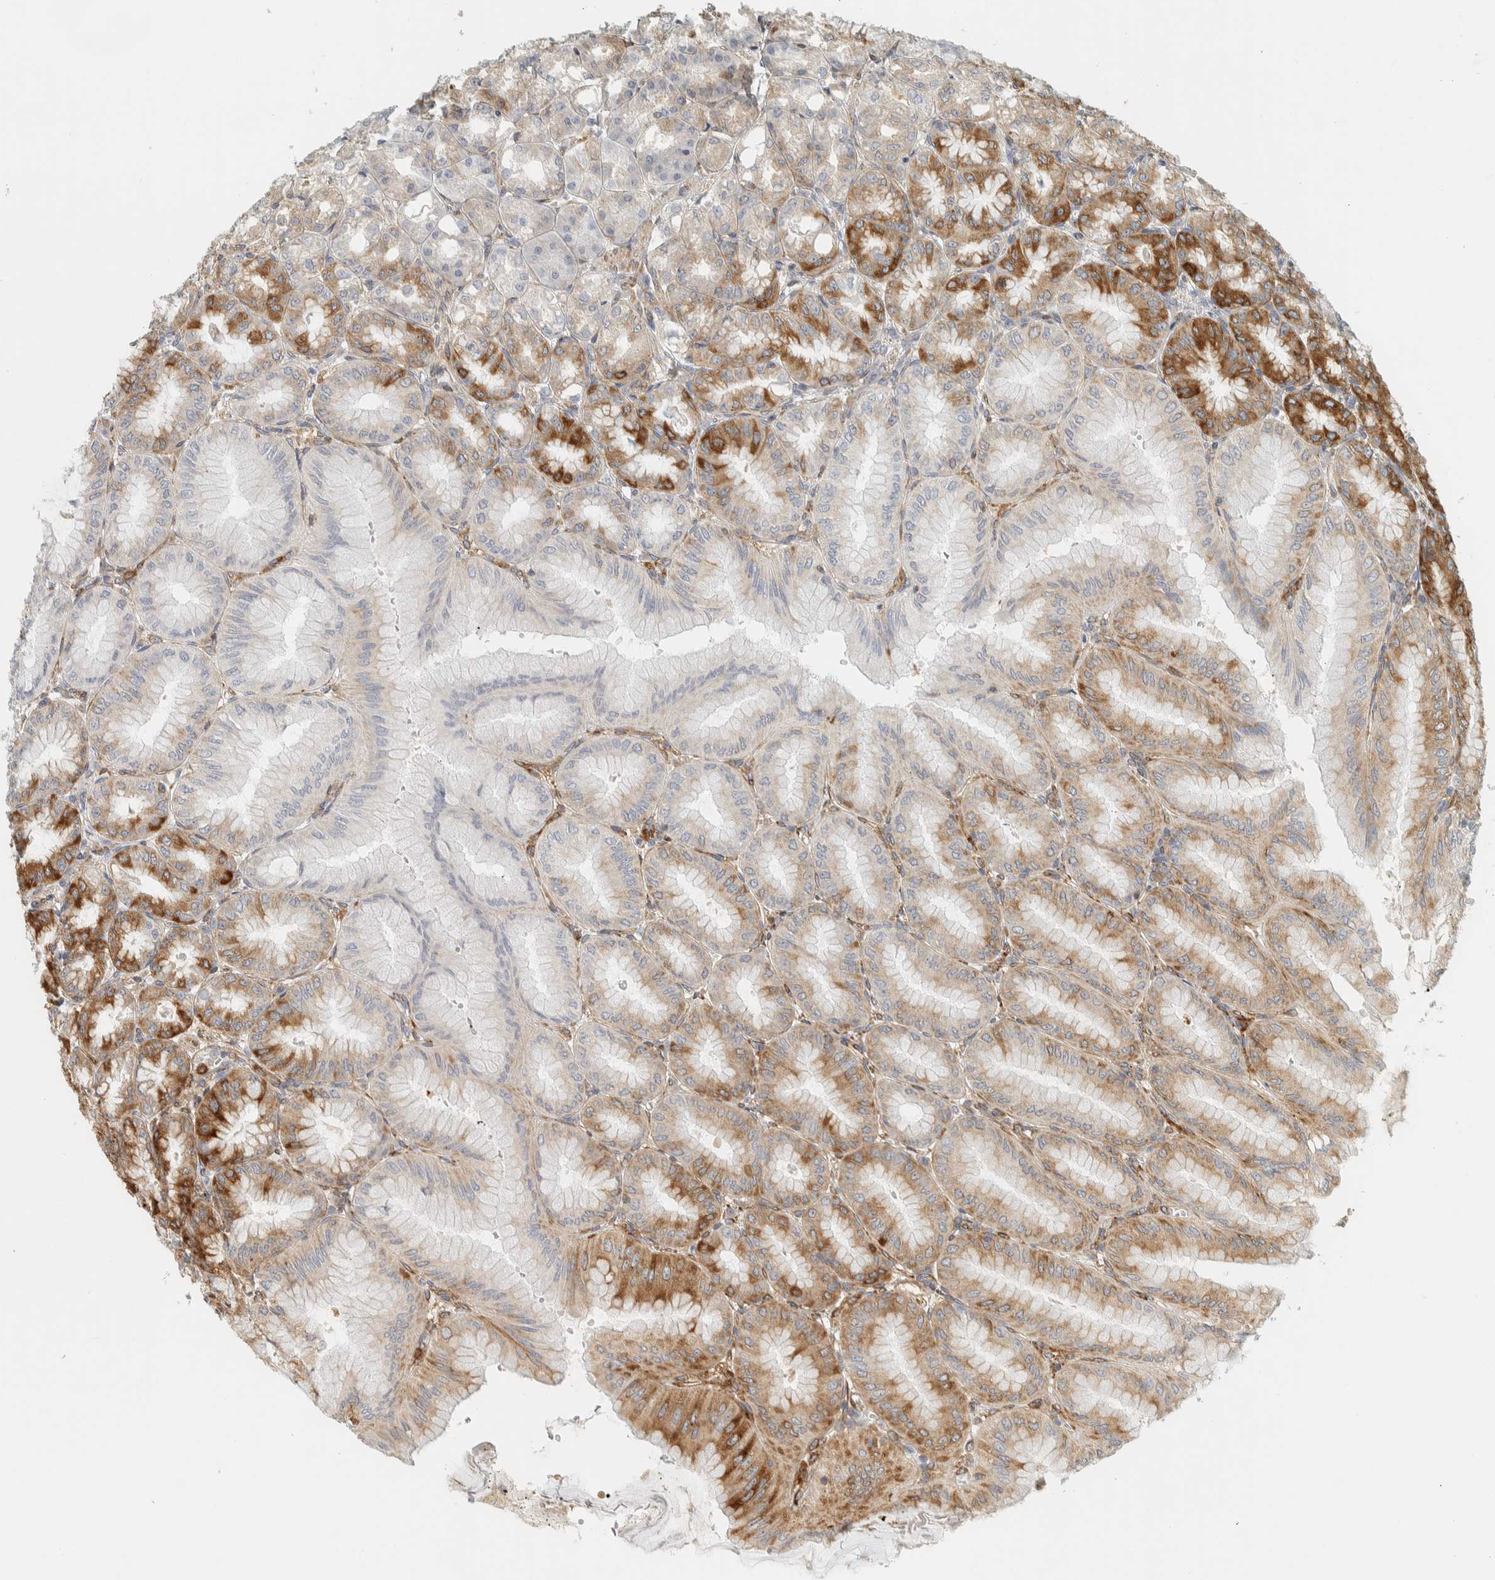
{"staining": {"intensity": "moderate", "quantity": "25%-75%", "location": "cytoplasmic/membranous"}, "tissue": "stomach", "cell_type": "Glandular cells", "image_type": "normal", "snomed": [{"axis": "morphology", "description": "Normal tissue, NOS"}, {"axis": "topography", "description": "Stomach, lower"}], "caption": "Benign stomach was stained to show a protein in brown. There is medium levels of moderate cytoplasmic/membranous staining in approximately 25%-75% of glandular cells.", "gene": "LLGL2", "patient": {"sex": "male", "age": 71}}